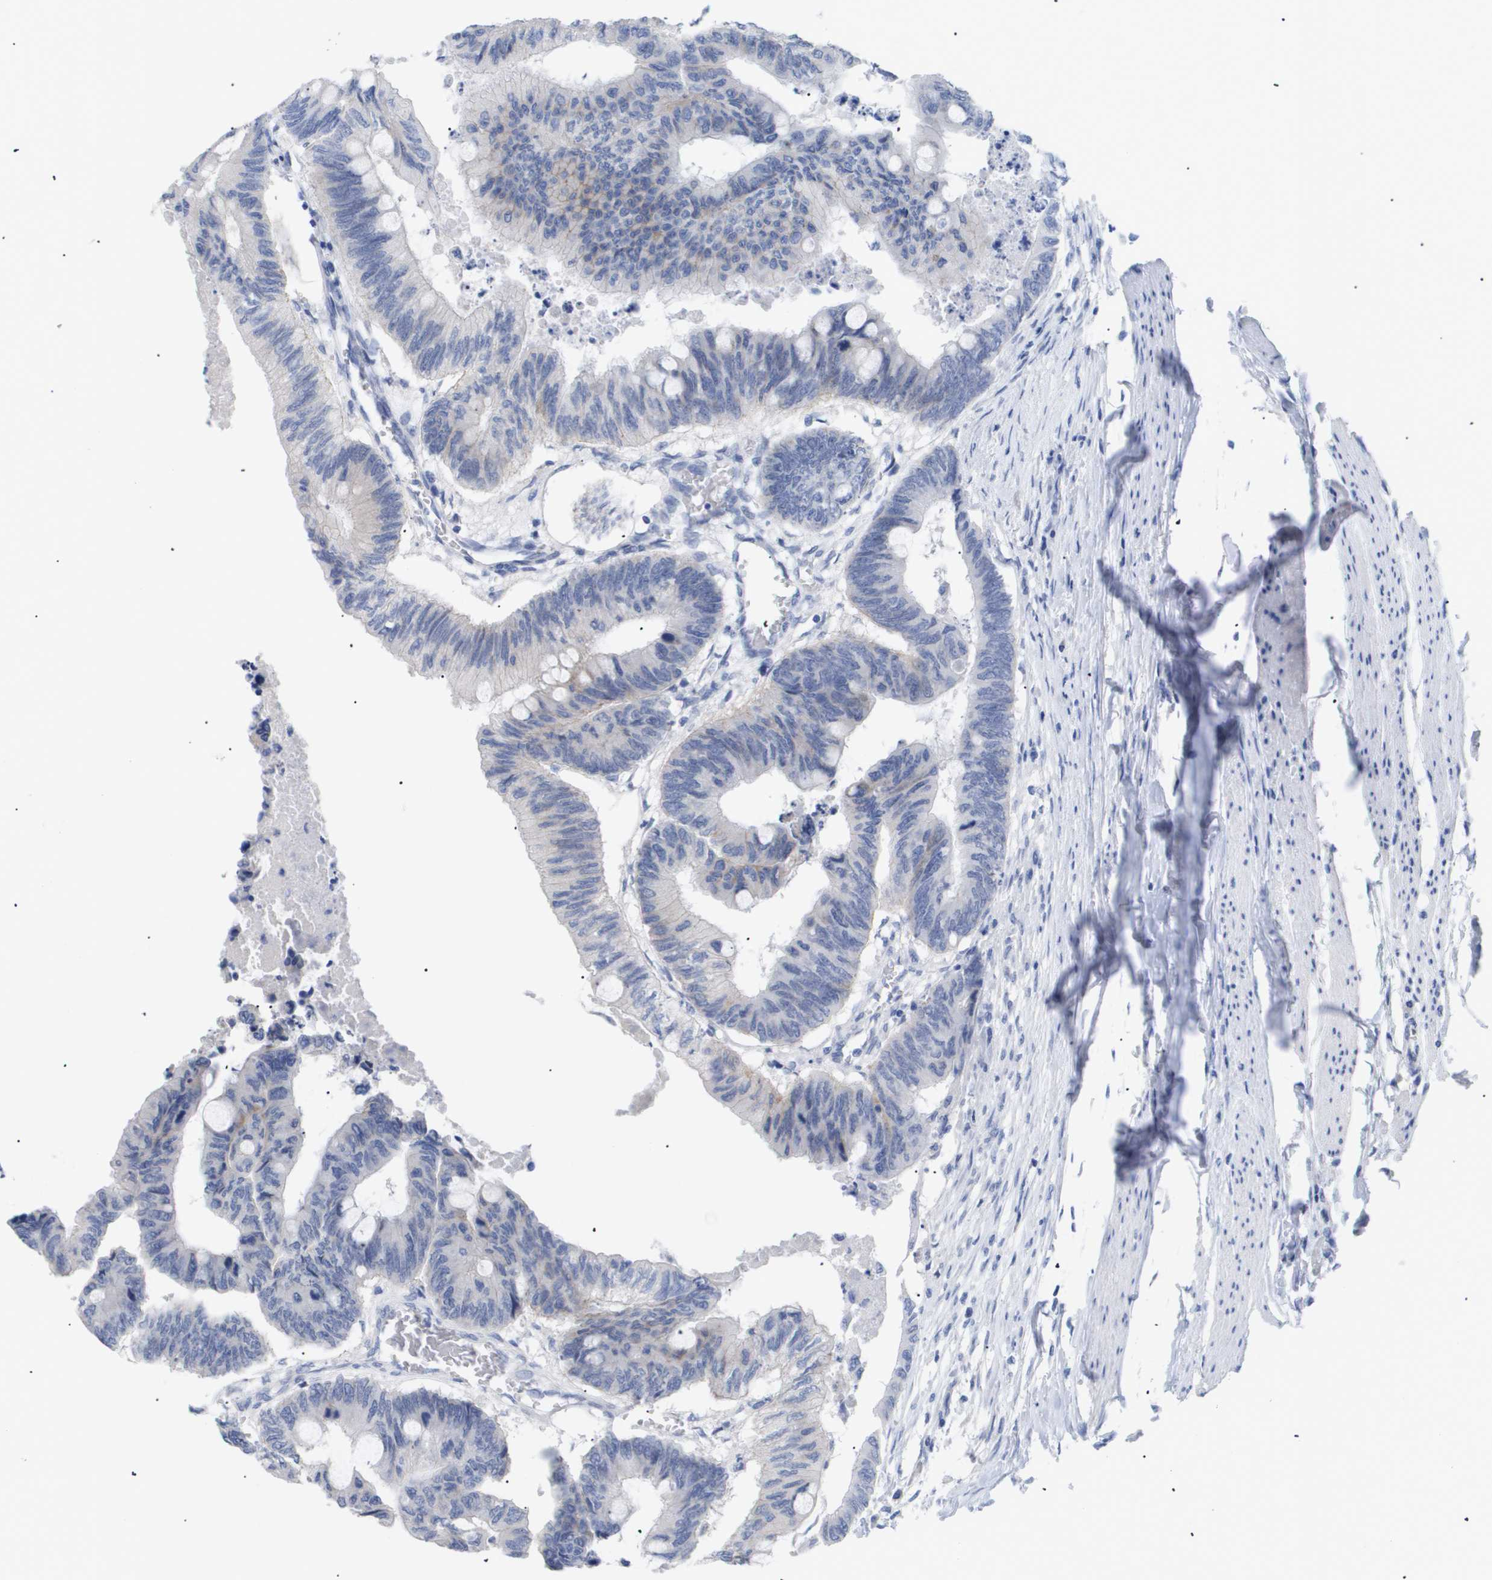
{"staining": {"intensity": "negative", "quantity": "none", "location": "none"}, "tissue": "colorectal cancer", "cell_type": "Tumor cells", "image_type": "cancer", "snomed": [{"axis": "morphology", "description": "Normal tissue, NOS"}, {"axis": "morphology", "description": "Adenocarcinoma, NOS"}, {"axis": "topography", "description": "Rectum"}, {"axis": "topography", "description": "Peripheral nerve tissue"}], "caption": "Micrograph shows no protein expression in tumor cells of adenocarcinoma (colorectal) tissue.", "gene": "CAV3", "patient": {"sex": "male", "age": 92}}